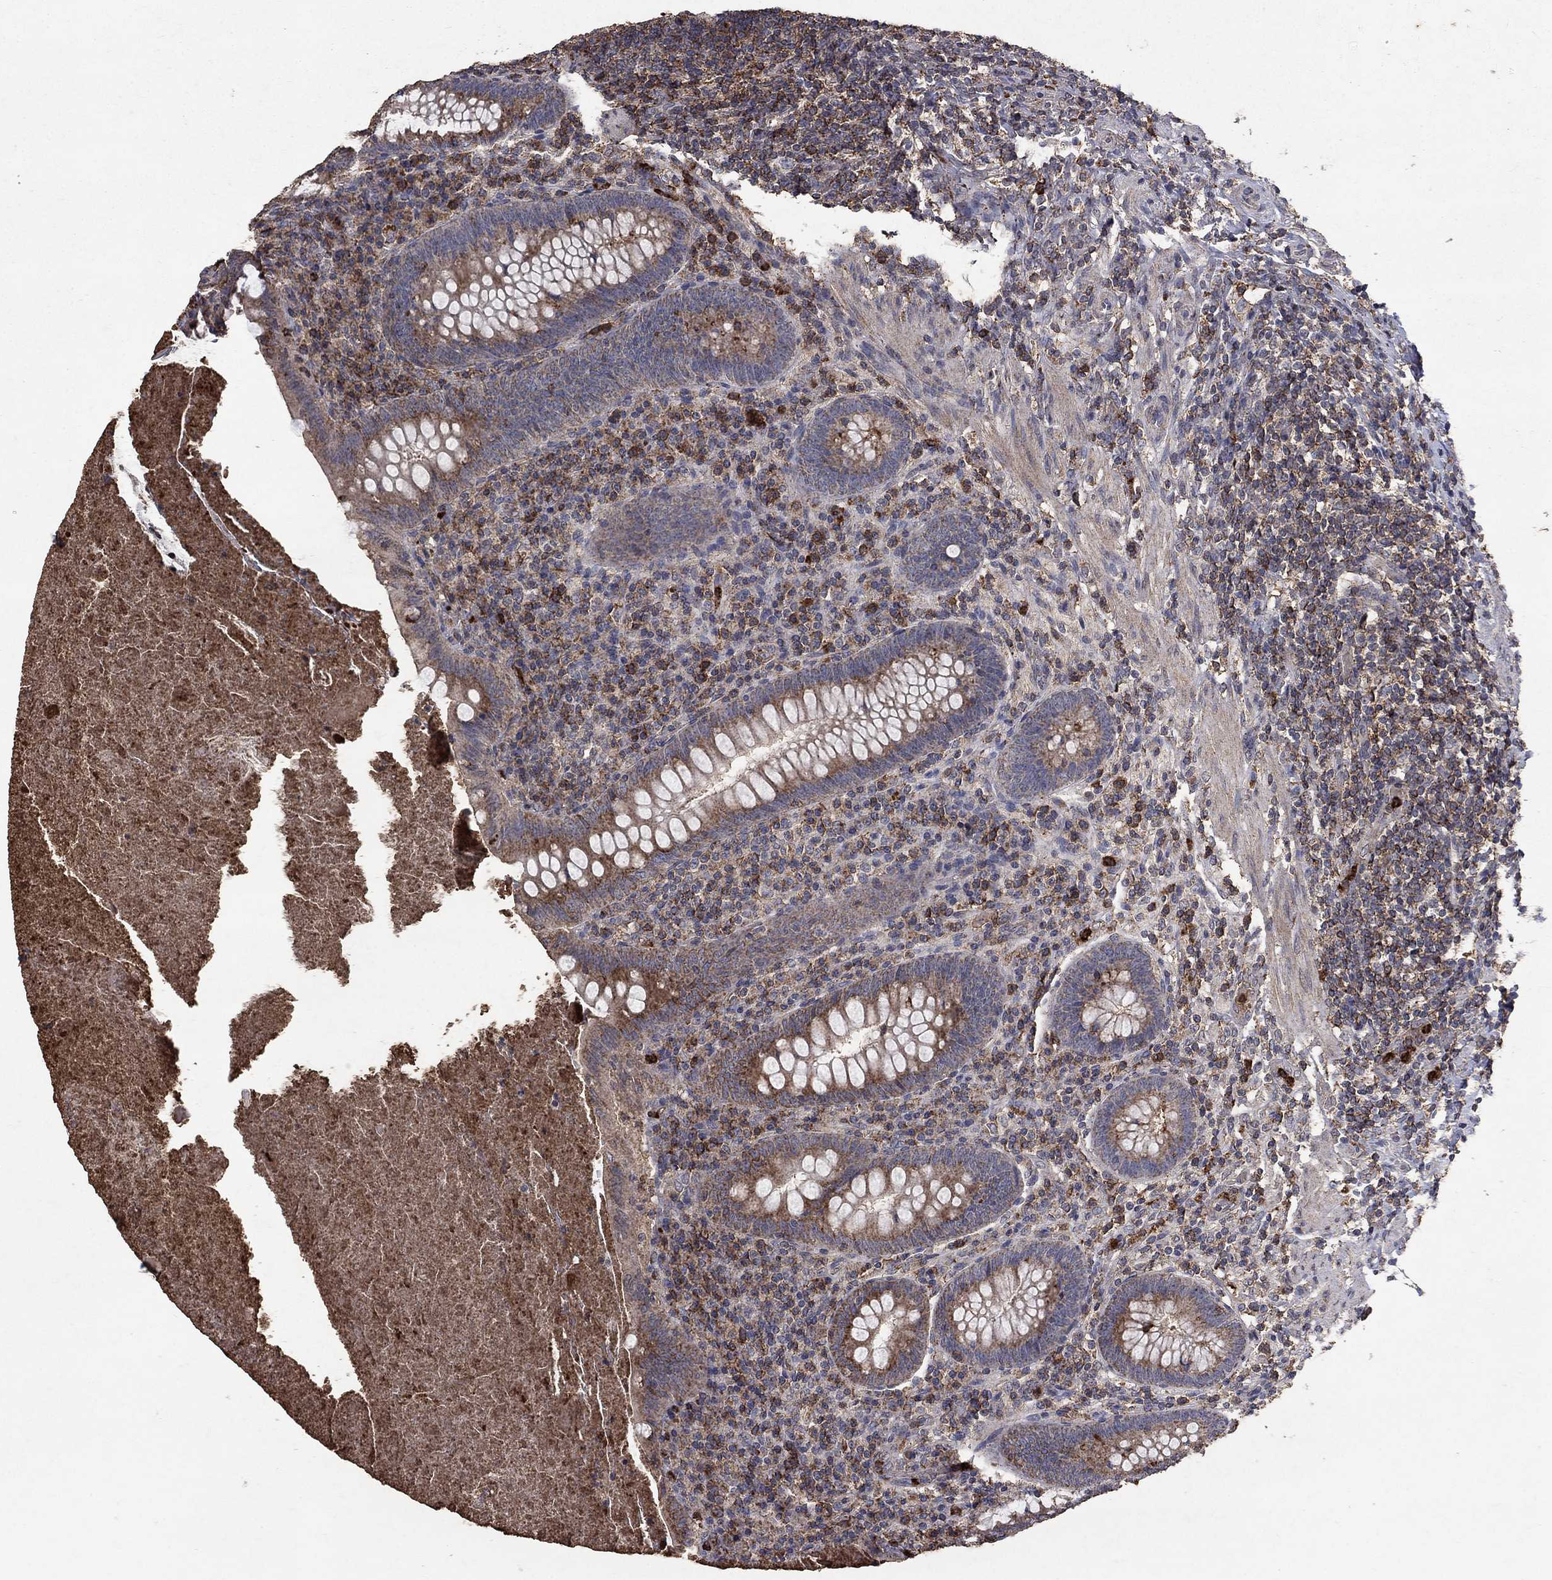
{"staining": {"intensity": "moderate", "quantity": "25%-75%", "location": "cytoplasmic/membranous"}, "tissue": "appendix", "cell_type": "Glandular cells", "image_type": "normal", "snomed": [{"axis": "morphology", "description": "Normal tissue, NOS"}, {"axis": "topography", "description": "Appendix"}], "caption": "Moderate cytoplasmic/membranous expression is seen in about 25%-75% of glandular cells in unremarkable appendix. (IHC, brightfield microscopy, high magnification).", "gene": "CD24", "patient": {"sex": "male", "age": 47}}